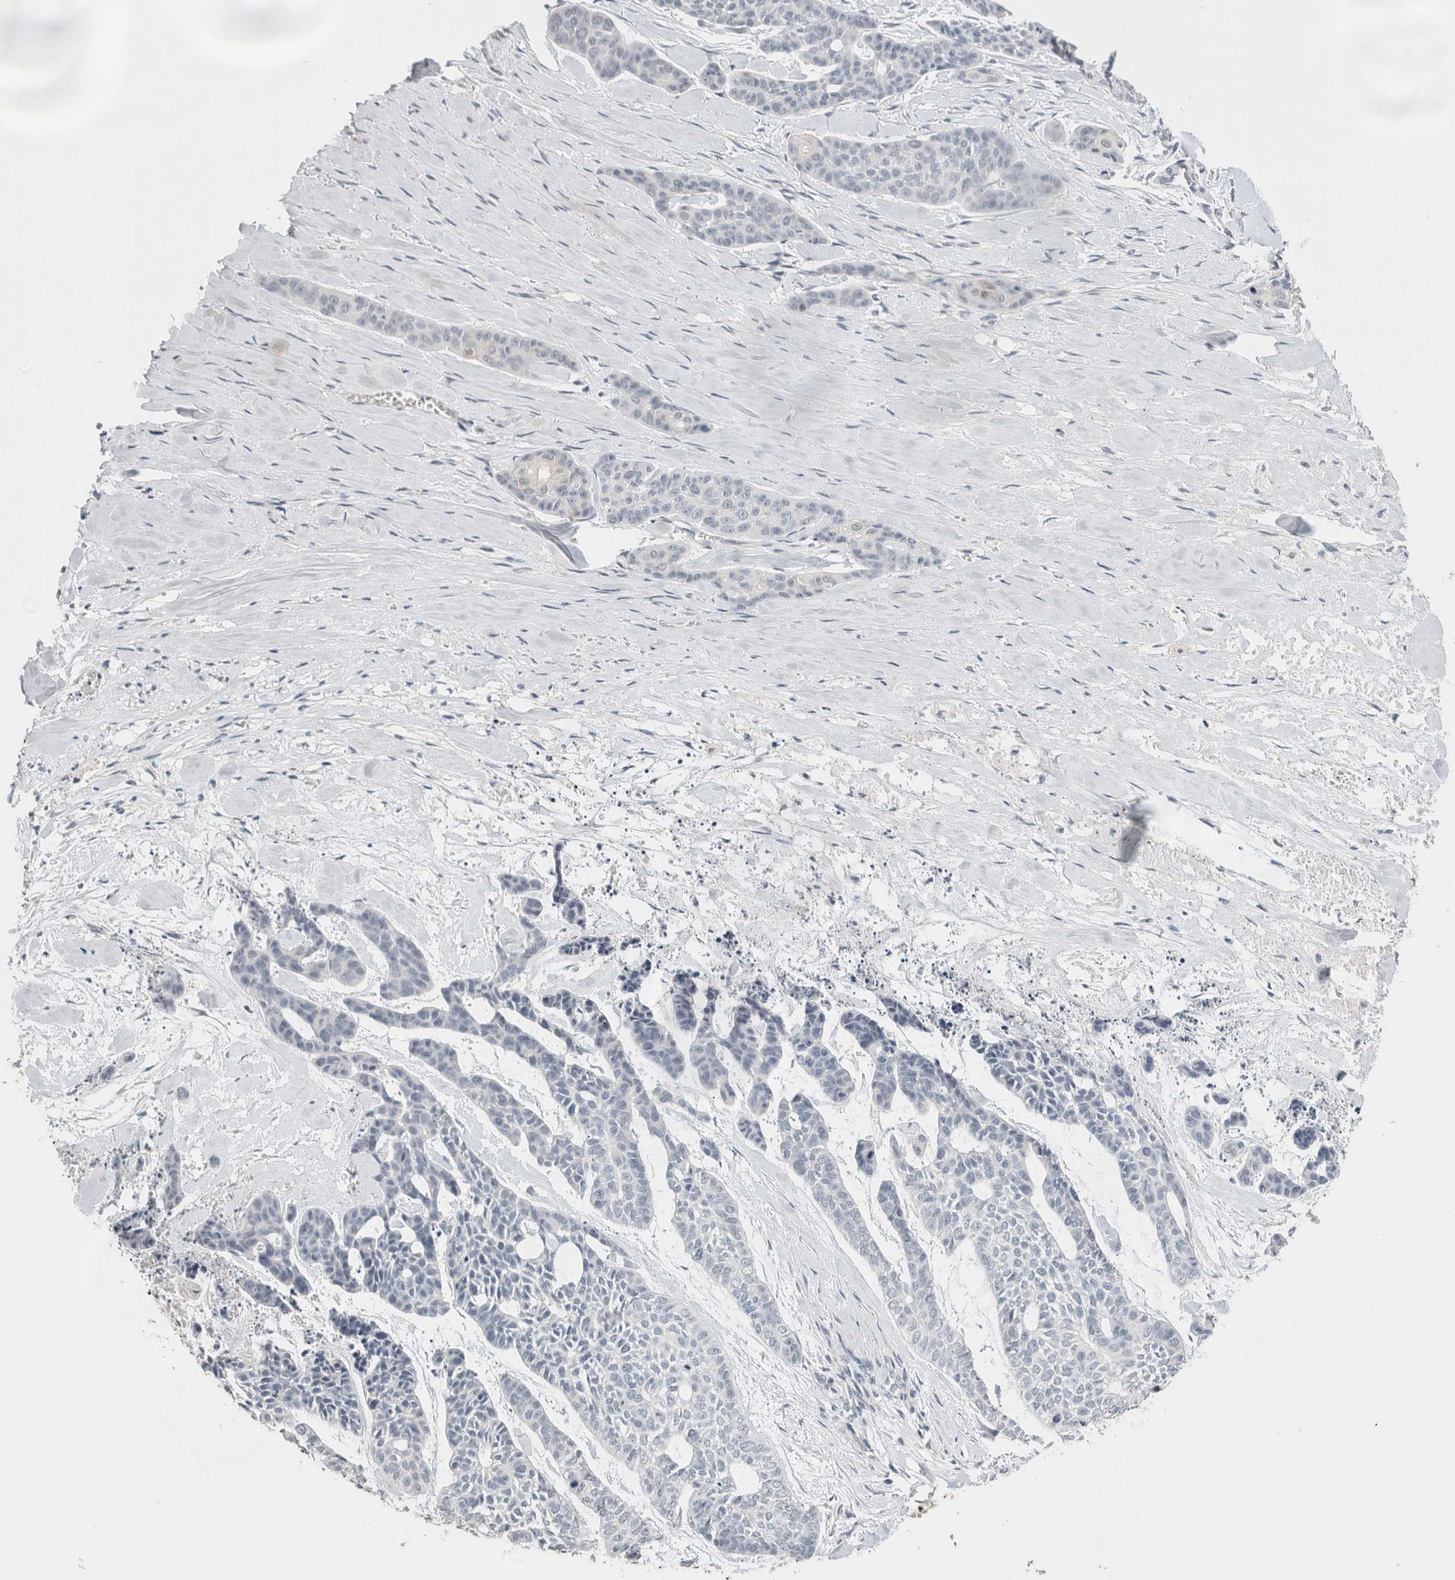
{"staining": {"intensity": "negative", "quantity": "none", "location": "none"}, "tissue": "skin cancer", "cell_type": "Tumor cells", "image_type": "cancer", "snomed": [{"axis": "morphology", "description": "Basal cell carcinoma"}, {"axis": "topography", "description": "Skin"}], "caption": "DAB immunohistochemical staining of skin cancer demonstrates no significant expression in tumor cells. (Immunohistochemistry (ihc), brightfield microscopy, high magnification).", "gene": "CRAT", "patient": {"sex": "female", "age": 64}}